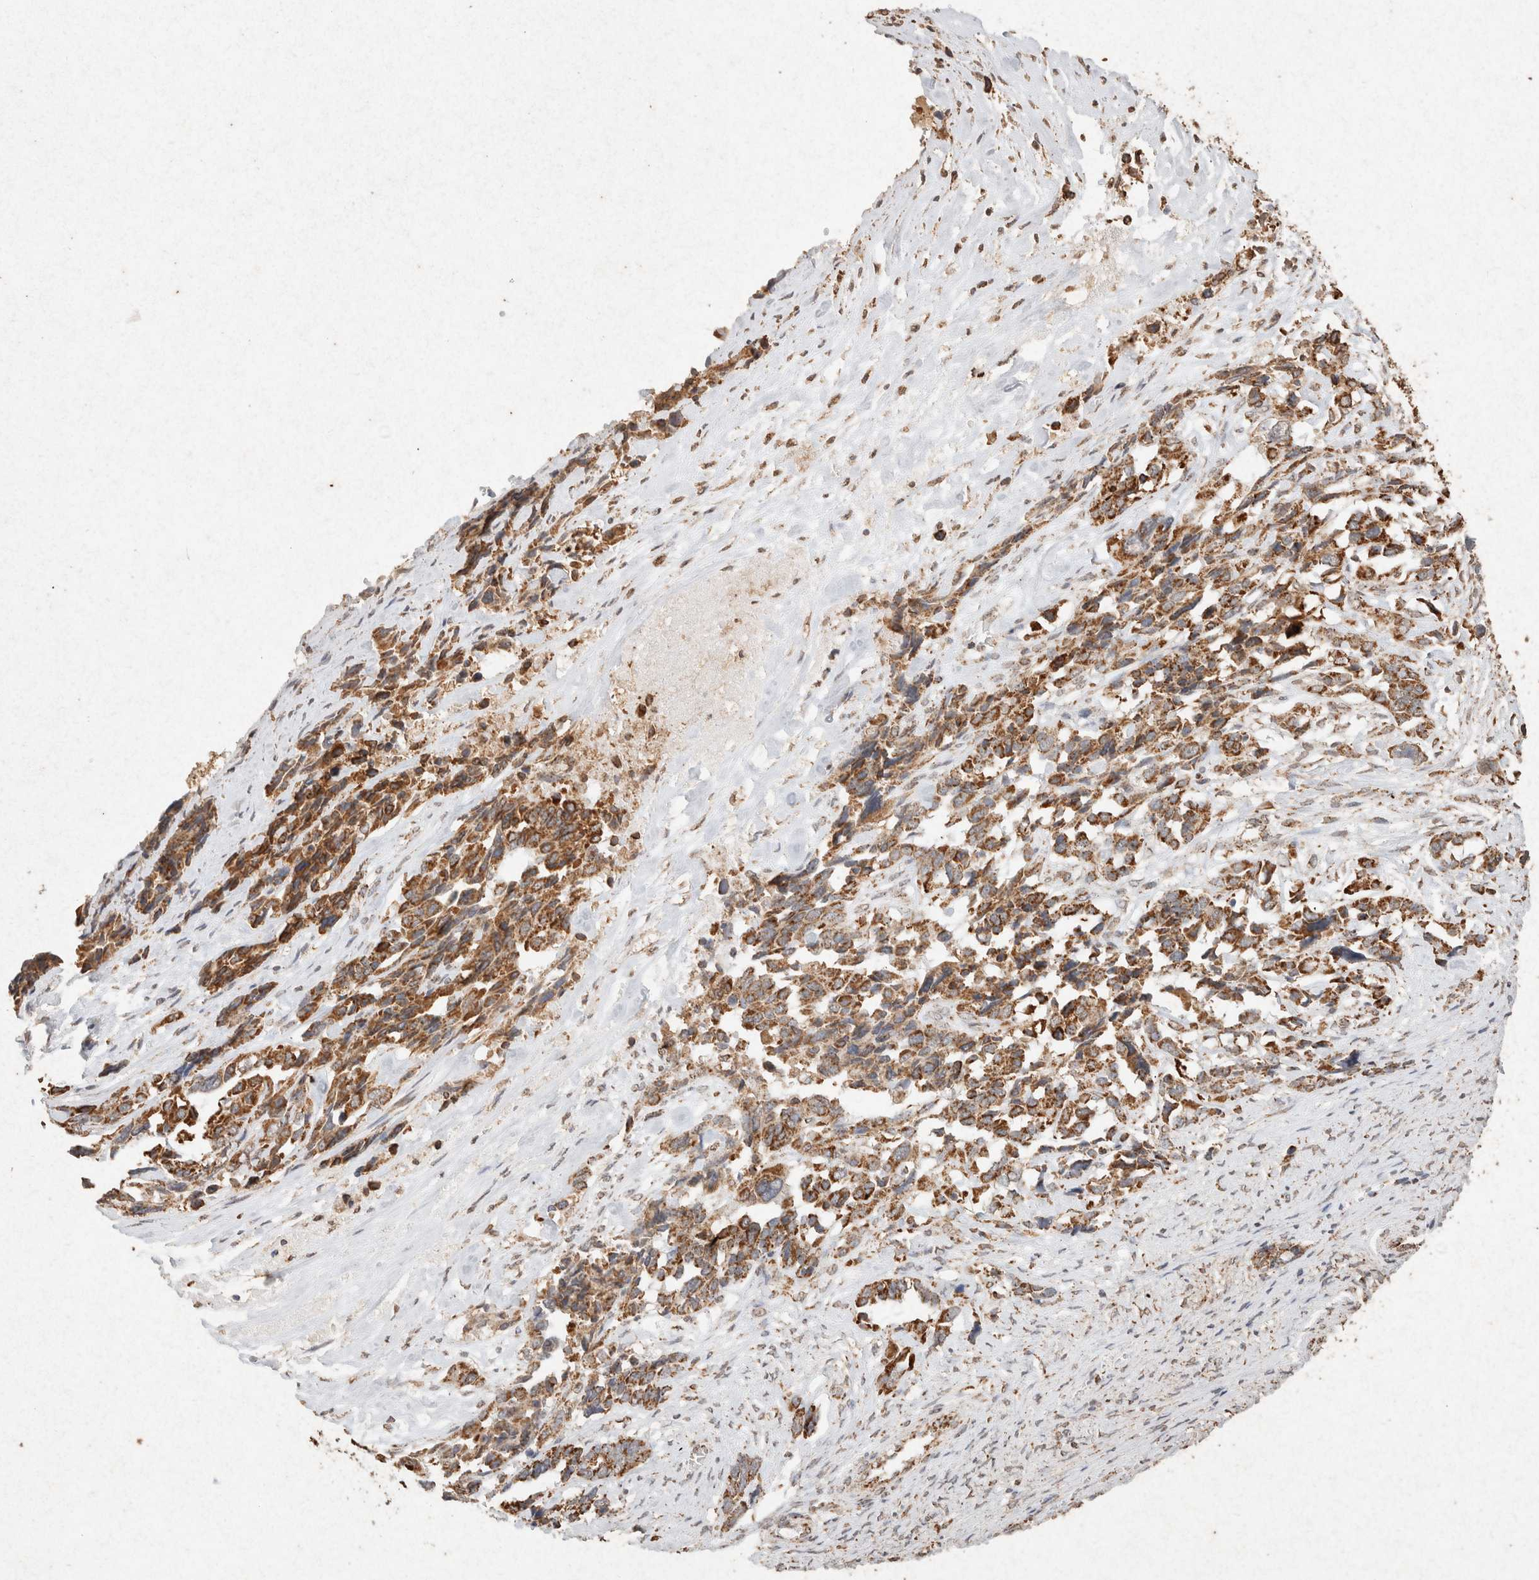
{"staining": {"intensity": "strong", "quantity": ">75%", "location": "cytoplasmic/membranous"}, "tissue": "ovarian cancer", "cell_type": "Tumor cells", "image_type": "cancer", "snomed": [{"axis": "morphology", "description": "Cystadenocarcinoma, serous, NOS"}, {"axis": "topography", "description": "Ovary"}], "caption": "DAB (3,3'-diaminobenzidine) immunohistochemical staining of serous cystadenocarcinoma (ovarian) exhibits strong cytoplasmic/membranous protein positivity in about >75% of tumor cells.", "gene": "SDC2", "patient": {"sex": "female", "age": 44}}